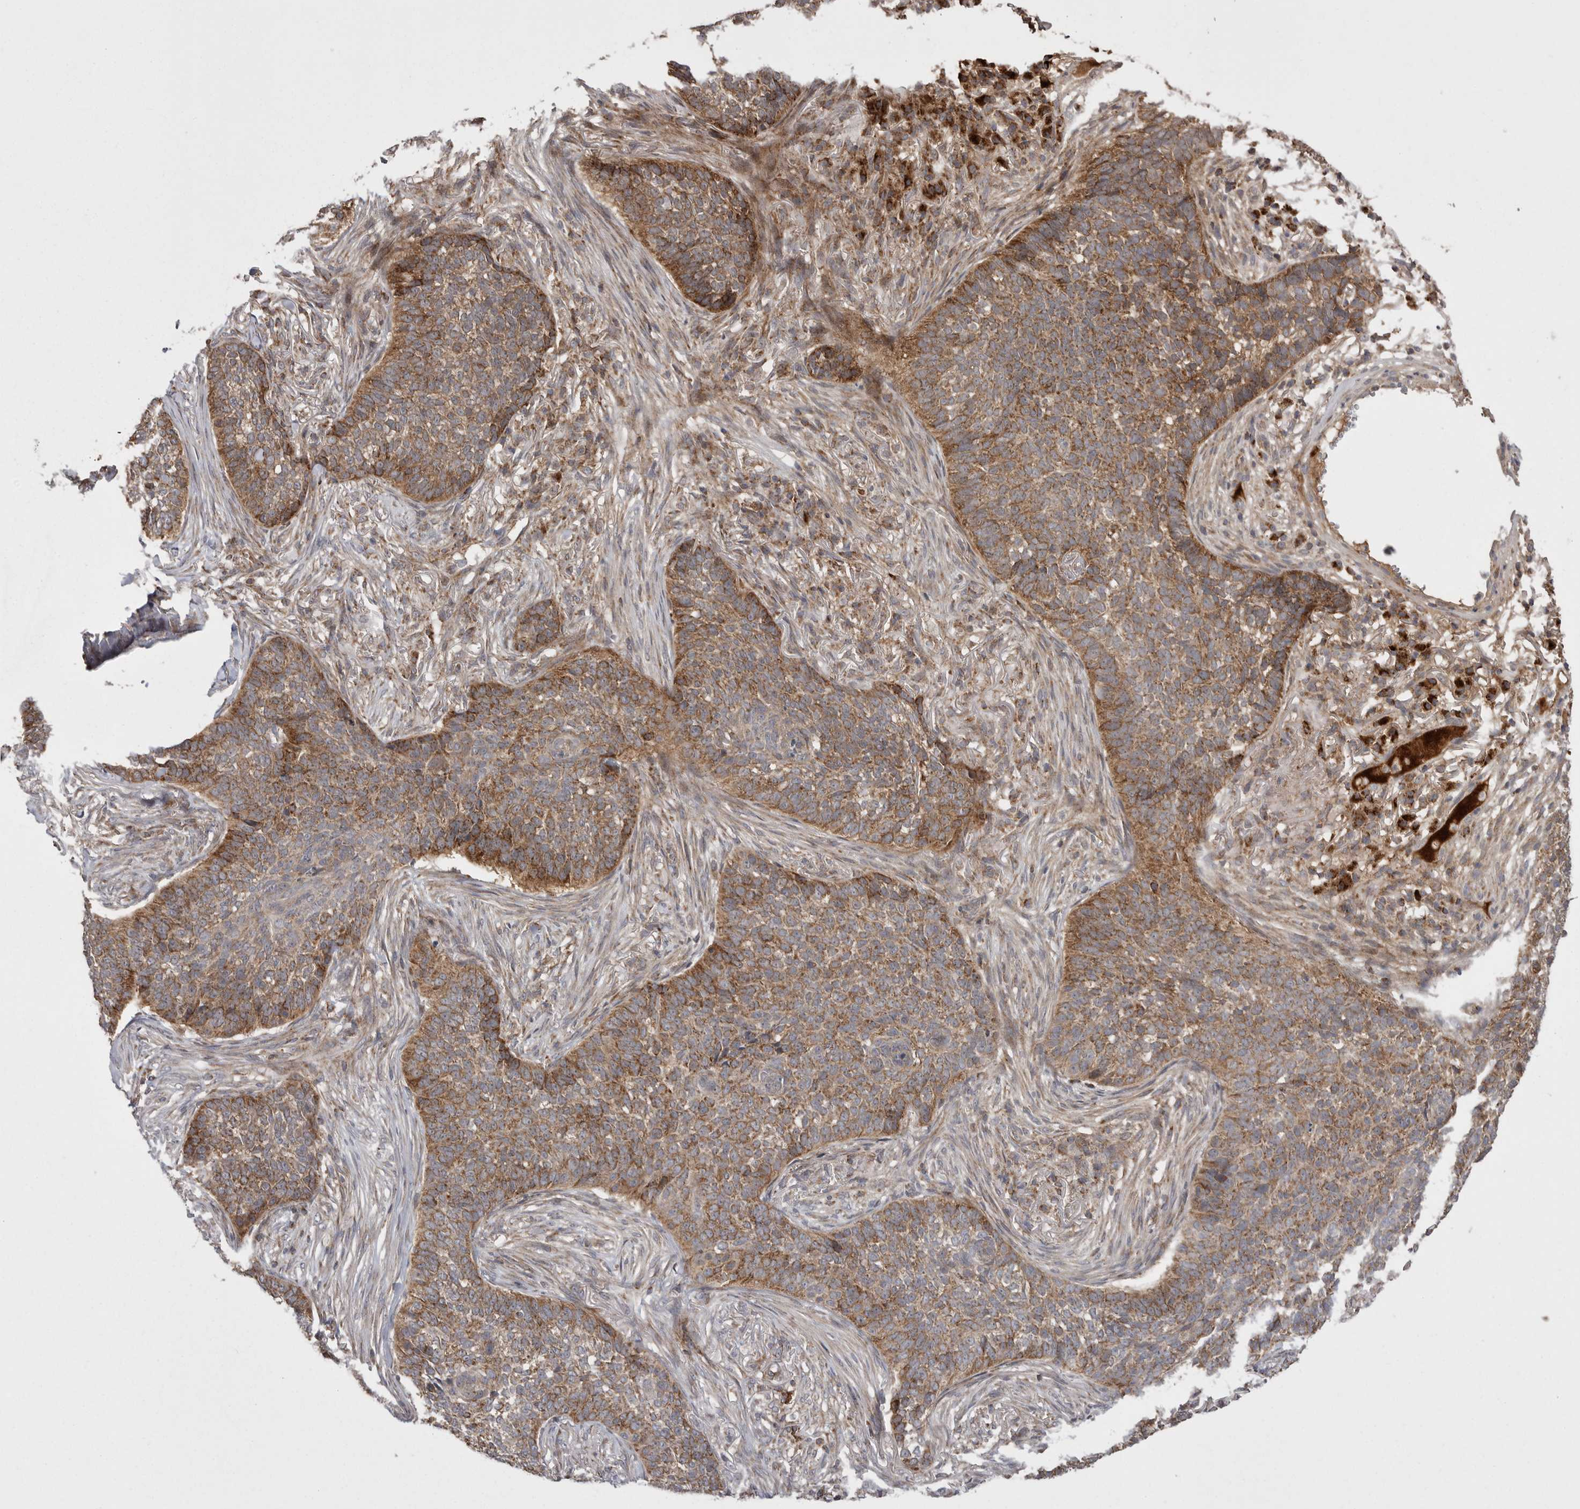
{"staining": {"intensity": "moderate", "quantity": ">75%", "location": "cytoplasmic/membranous"}, "tissue": "skin cancer", "cell_type": "Tumor cells", "image_type": "cancer", "snomed": [{"axis": "morphology", "description": "Basal cell carcinoma"}, {"axis": "topography", "description": "Skin"}], "caption": "Immunohistochemistry micrograph of neoplastic tissue: skin basal cell carcinoma stained using IHC demonstrates medium levels of moderate protein expression localized specifically in the cytoplasmic/membranous of tumor cells, appearing as a cytoplasmic/membranous brown color.", "gene": "KYAT3", "patient": {"sex": "male", "age": 85}}